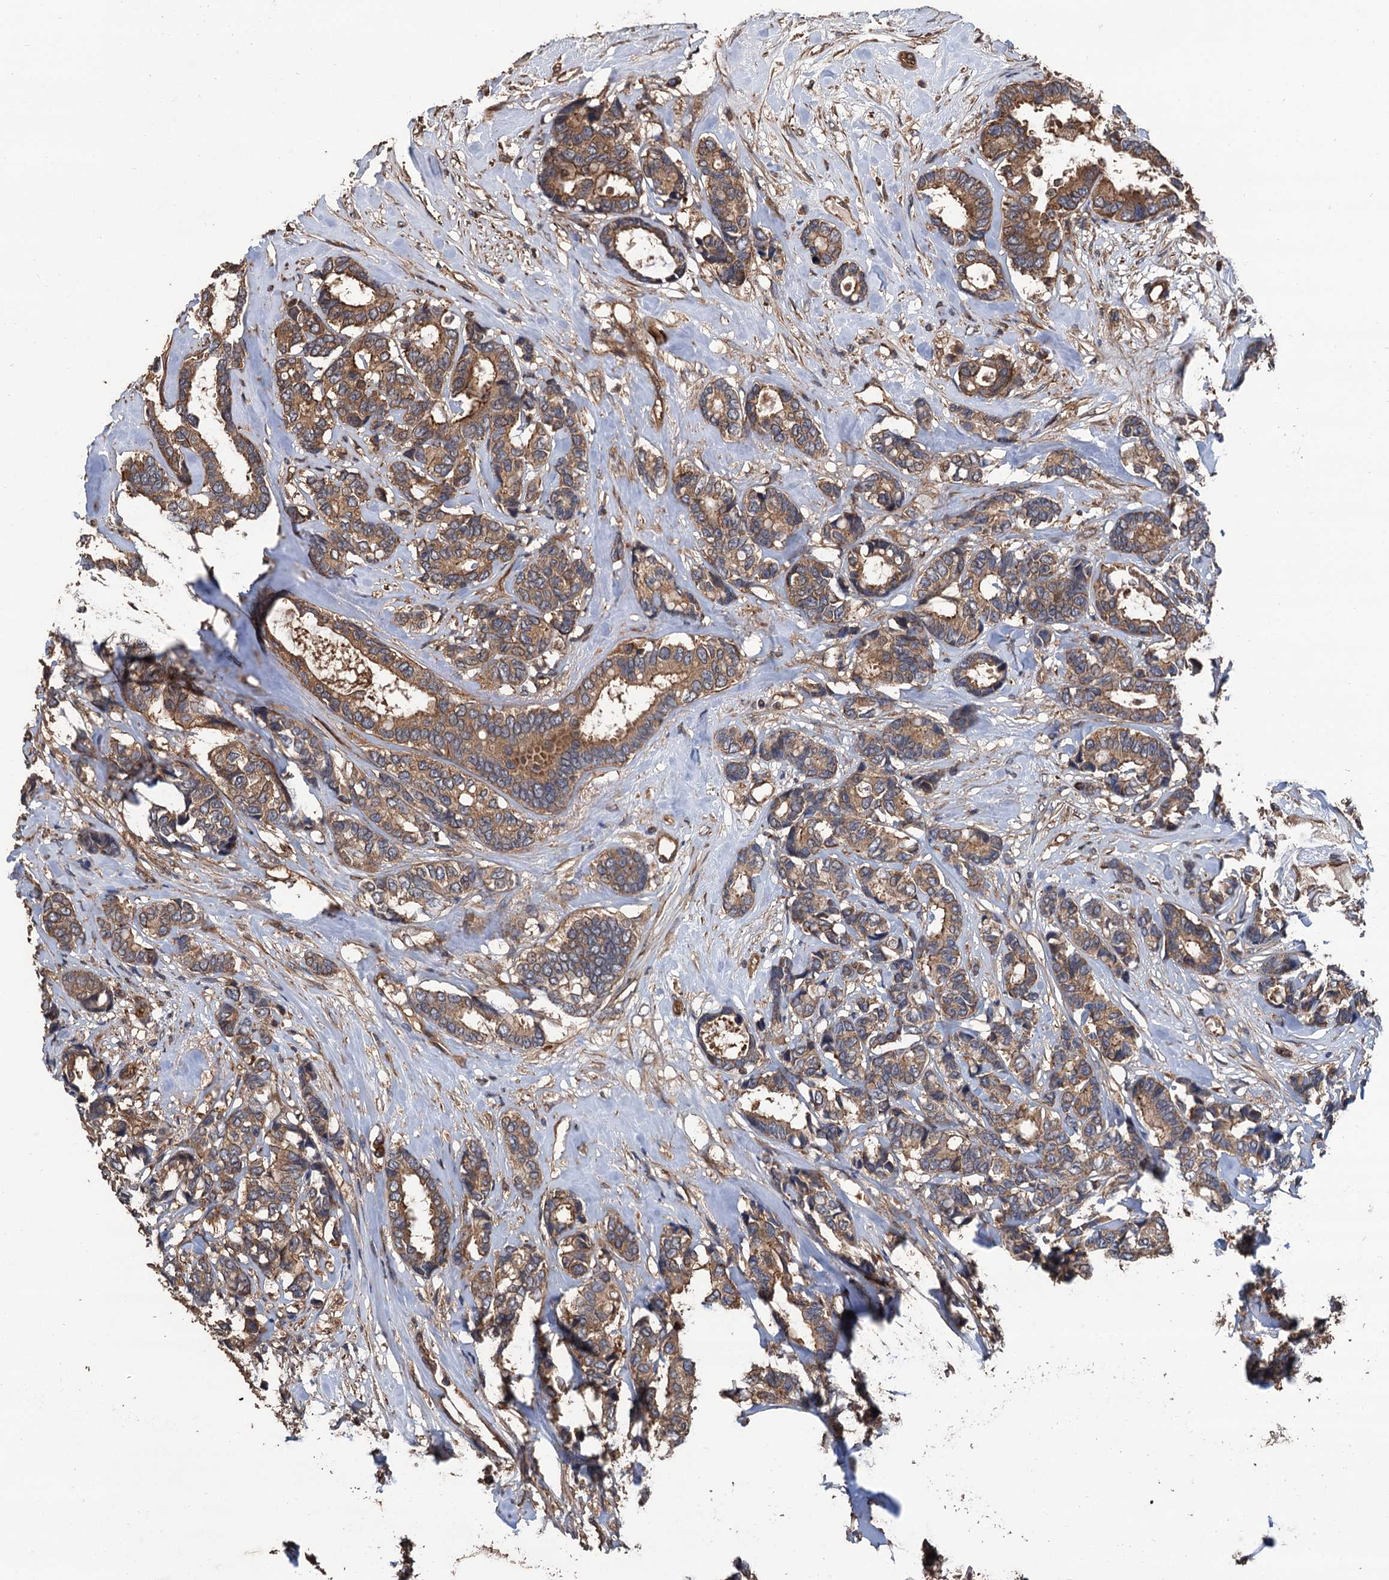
{"staining": {"intensity": "moderate", "quantity": ">75%", "location": "cytoplasmic/membranous"}, "tissue": "breast cancer", "cell_type": "Tumor cells", "image_type": "cancer", "snomed": [{"axis": "morphology", "description": "Duct carcinoma"}, {"axis": "topography", "description": "Breast"}], "caption": "About >75% of tumor cells in human breast infiltrating ductal carcinoma reveal moderate cytoplasmic/membranous protein staining as visualized by brown immunohistochemical staining.", "gene": "PPP4R1", "patient": {"sex": "female", "age": 87}}